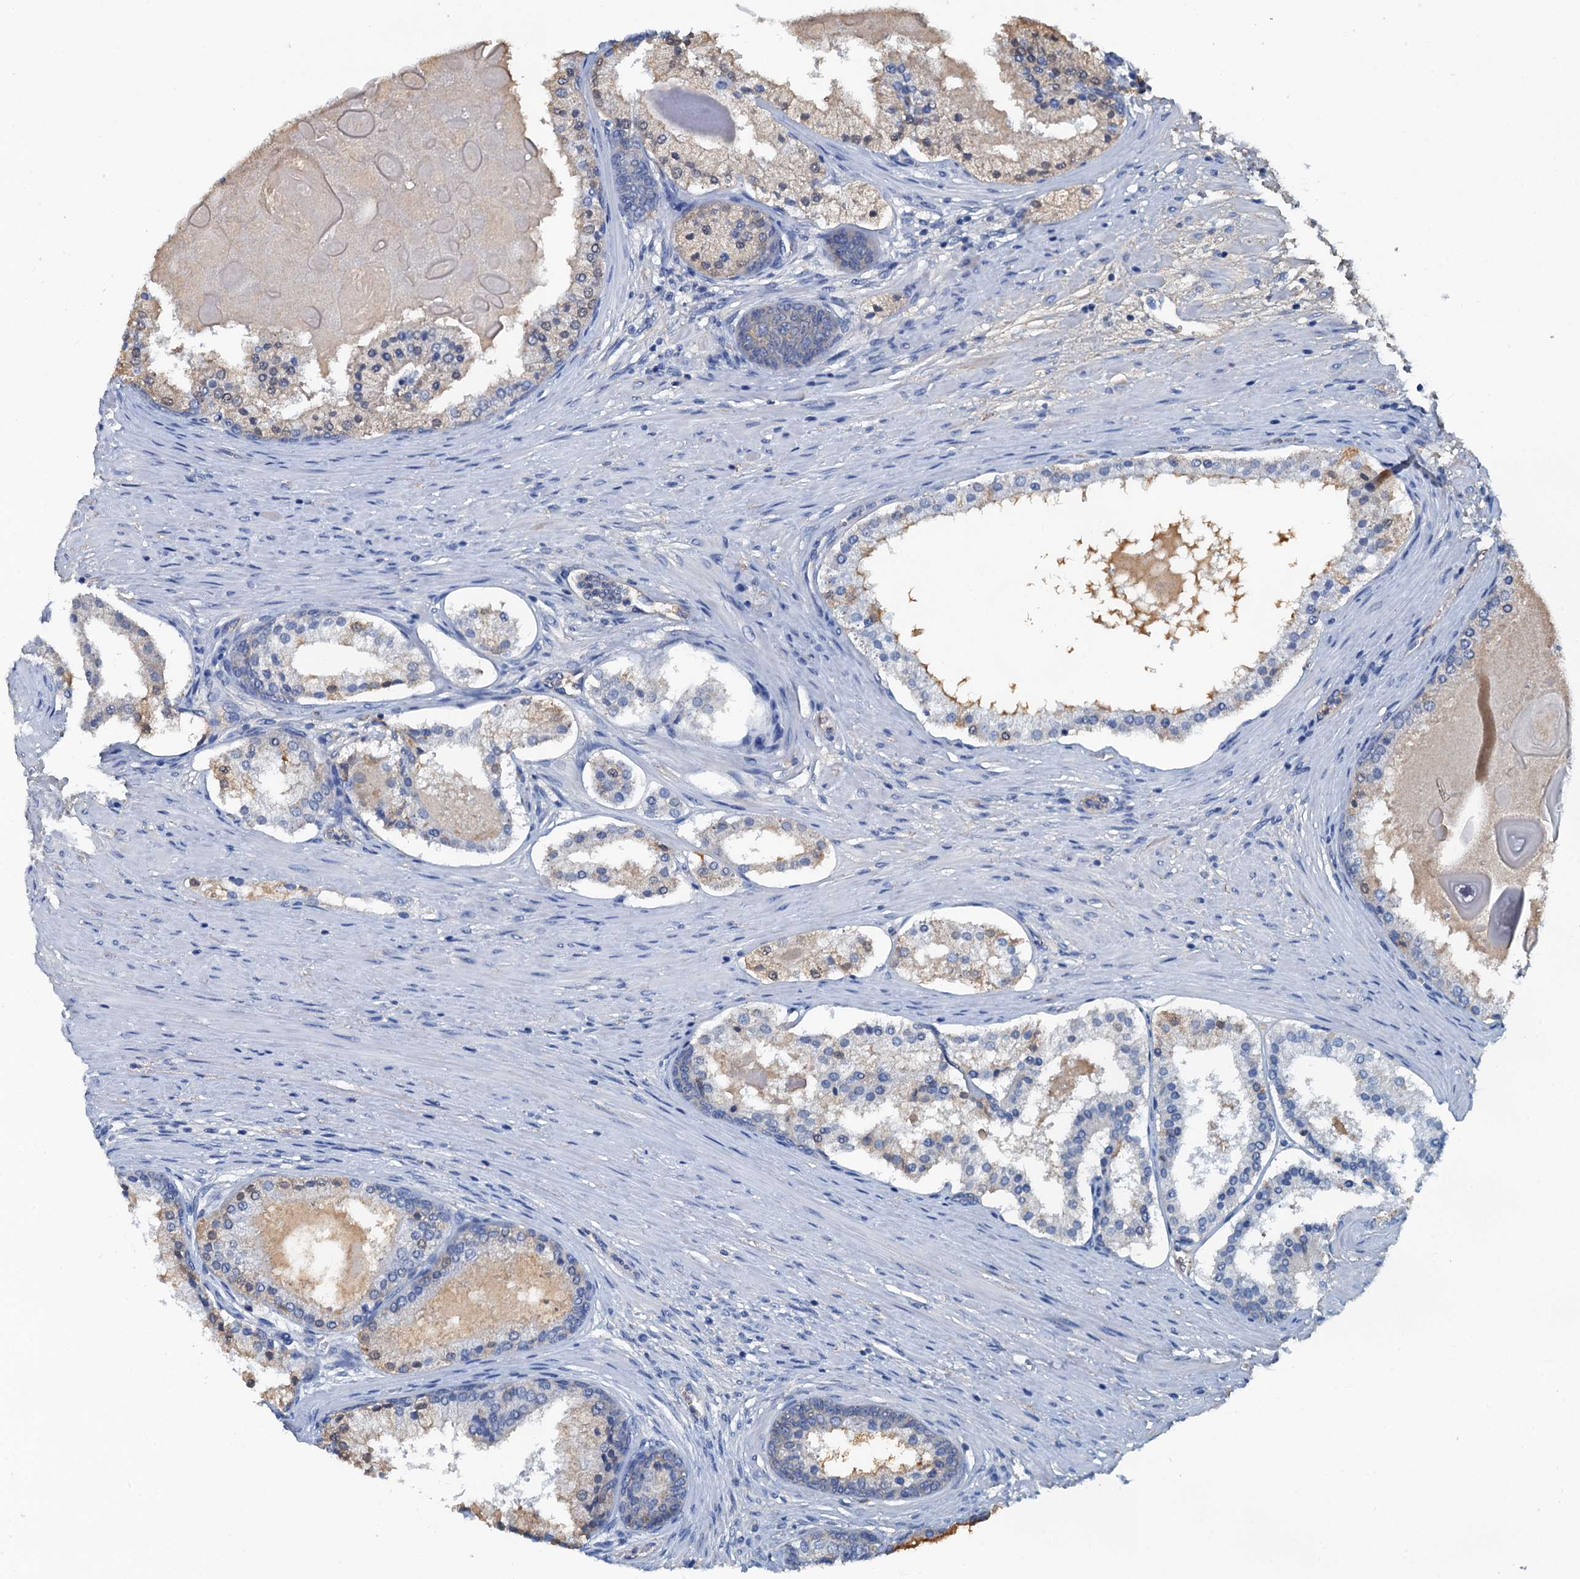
{"staining": {"intensity": "weak", "quantity": "<25%", "location": "cytoplasmic/membranous"}, "tissue": "prostate cancer", "cell_type": "Tumor cells", "image_type": "cancer", "snomed": [{"axis": "morphology", "description": "Adenocarcinoma, Low grade"}, {"axis": "topography", "description": "Prostate"}], "caption": "Immunohistochemistry (IHC) photomicrograph of human prostate cancer stained for a protein (brown), which reveals no staining in tumor cells.", "gene": "LSM14B", "patient": {"sex": "male", "age": 59}}